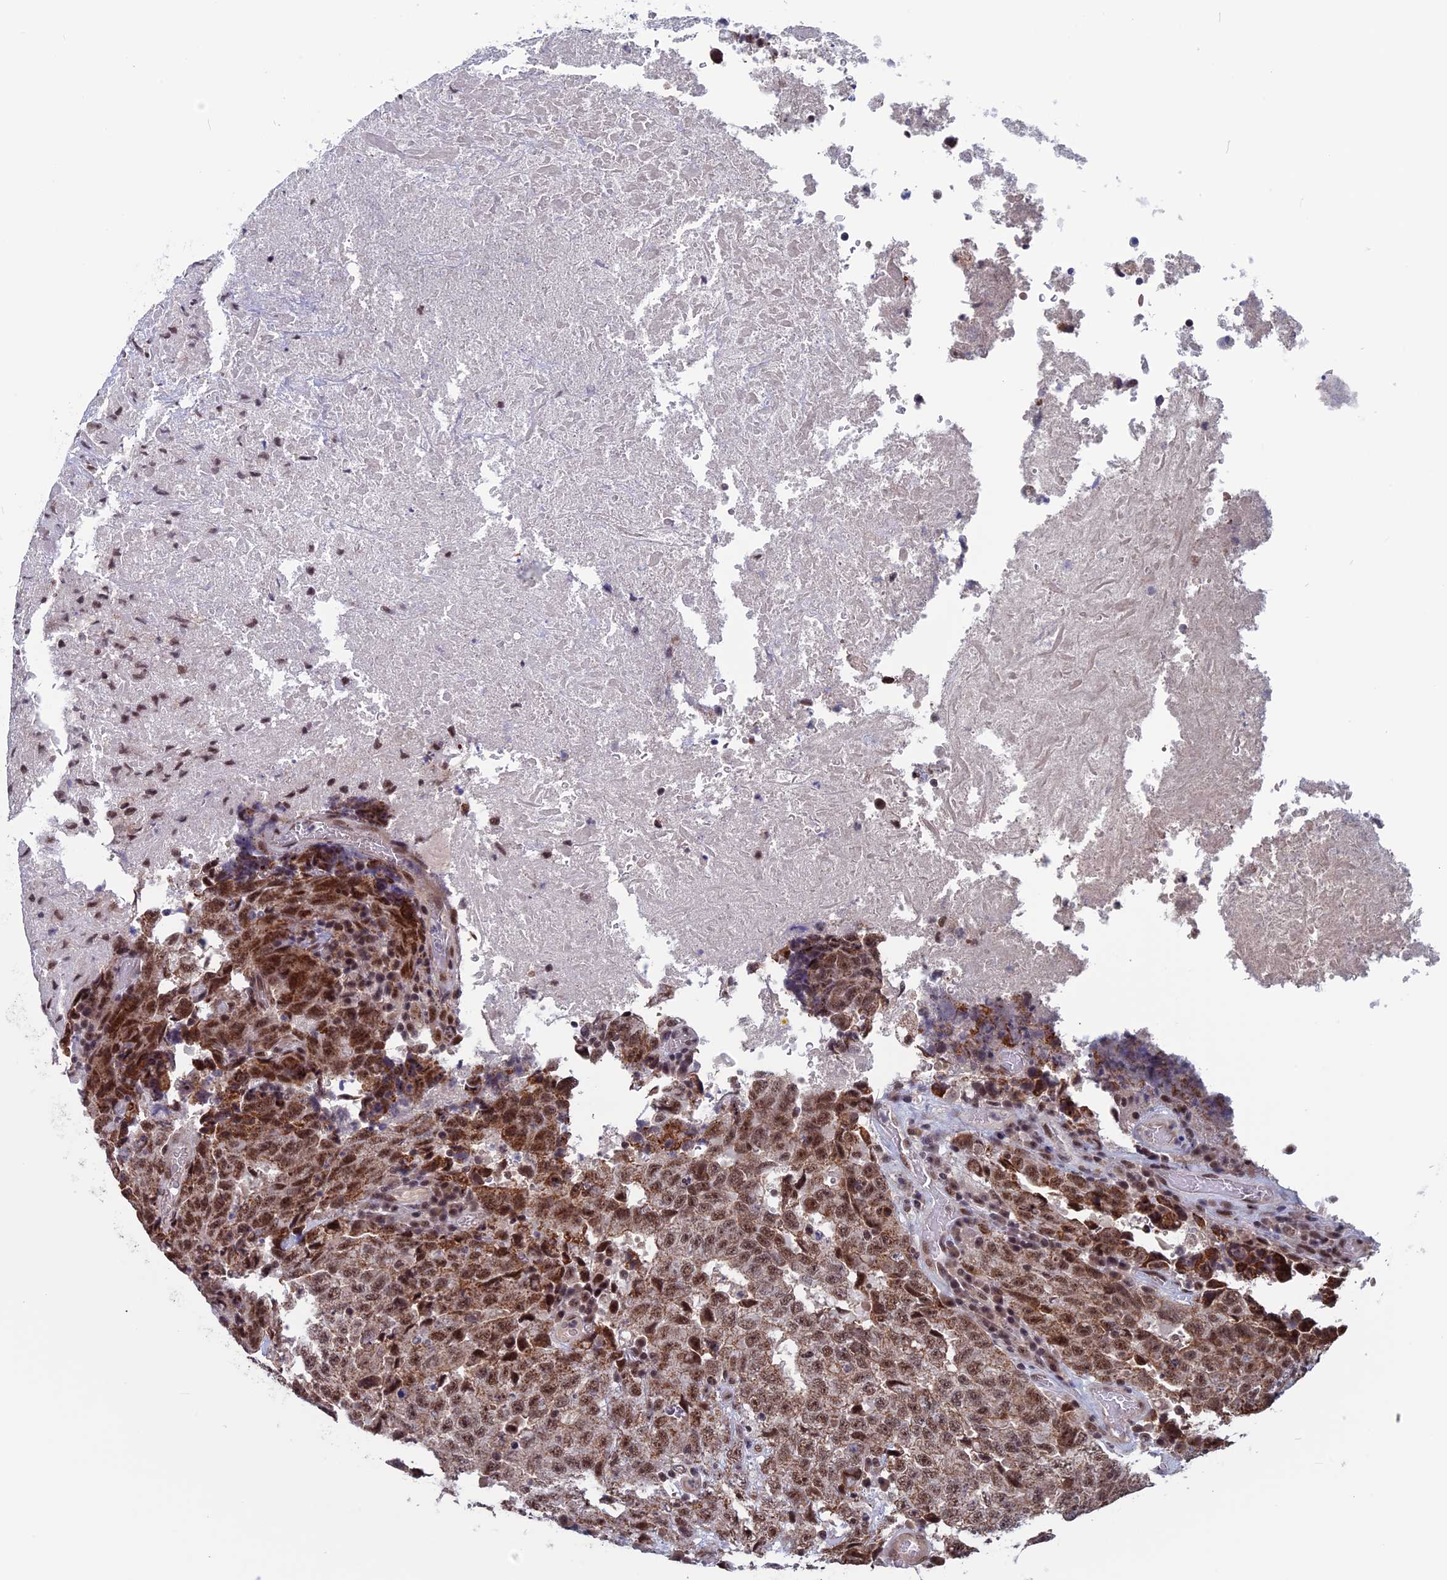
{"staining": {"intensity": "moderate", "quantity": ">75%", "location": "cytoplasmic/membranous,nuclear"}, "tissue": "testis cancer", "cell_type": "Tumor cells", "image_type": "cancer", "snomed": [{"axis": "morphology", "description": "Necrosis, NOS"}, {"axis": "morphology", "description": "Carcinoma, Embryonal, NOS"}, {"axis": "topography", "description": "Testis"}], "caption": "Embryonal carcinoma (testis) stained for a protein (brown) demonstrates moderate cytoplasmic/membranous and nuclear positive expression in about >75% of tumor cells.", "gene": "CACTIN", "patient": {"sex": "male", "age": 19}}